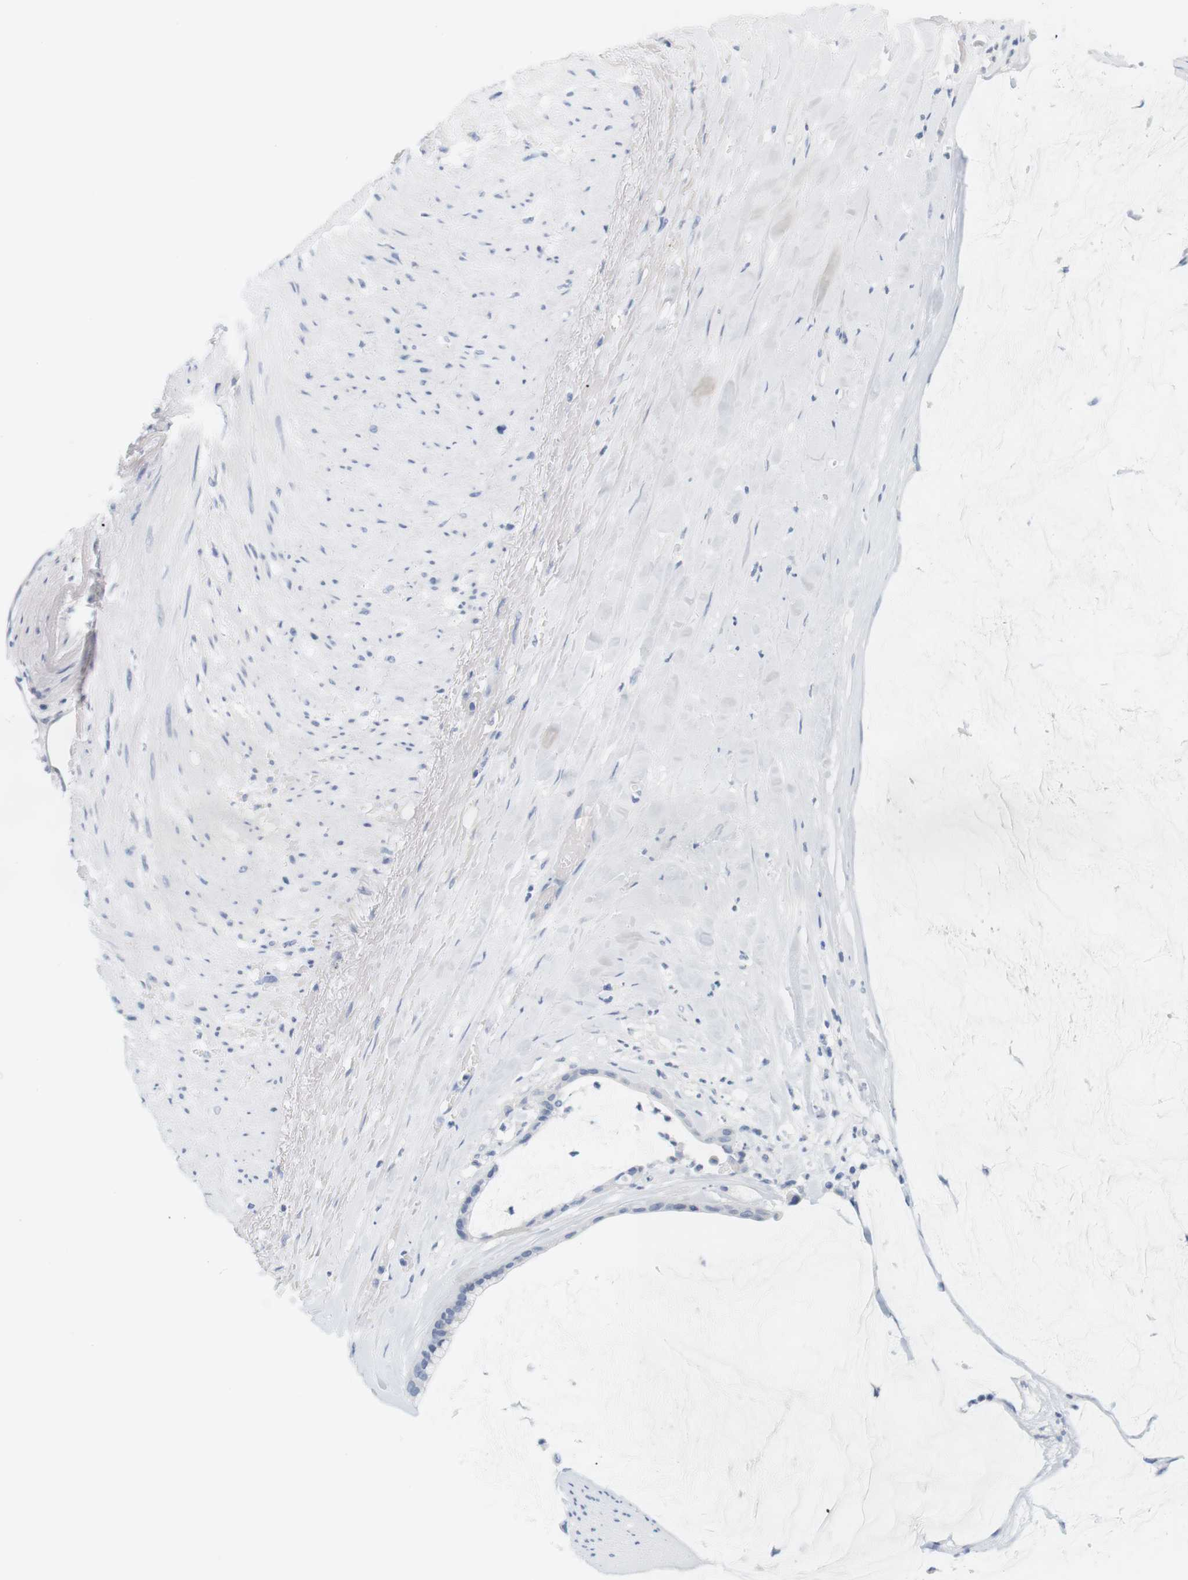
{"staining": {"intensity": "negative", "quantity": "none", "location": "none"}, "tissue": "pancreatic cancer", "cell_type": "Tumor cells", "image_type": "cancer", "snomed": [{"axis": "morphology", "description": "Adenocarcinoma, NOS"}, {"axis": "topography", "description": "Pancreas"}], "caption": "Immunohistochemistry (IHC) of pancreatic adenocarcinoma shows no positivity in tumor cells.", "gene": "OPRM1", "patient": {"sex": "male", "age": 41}}